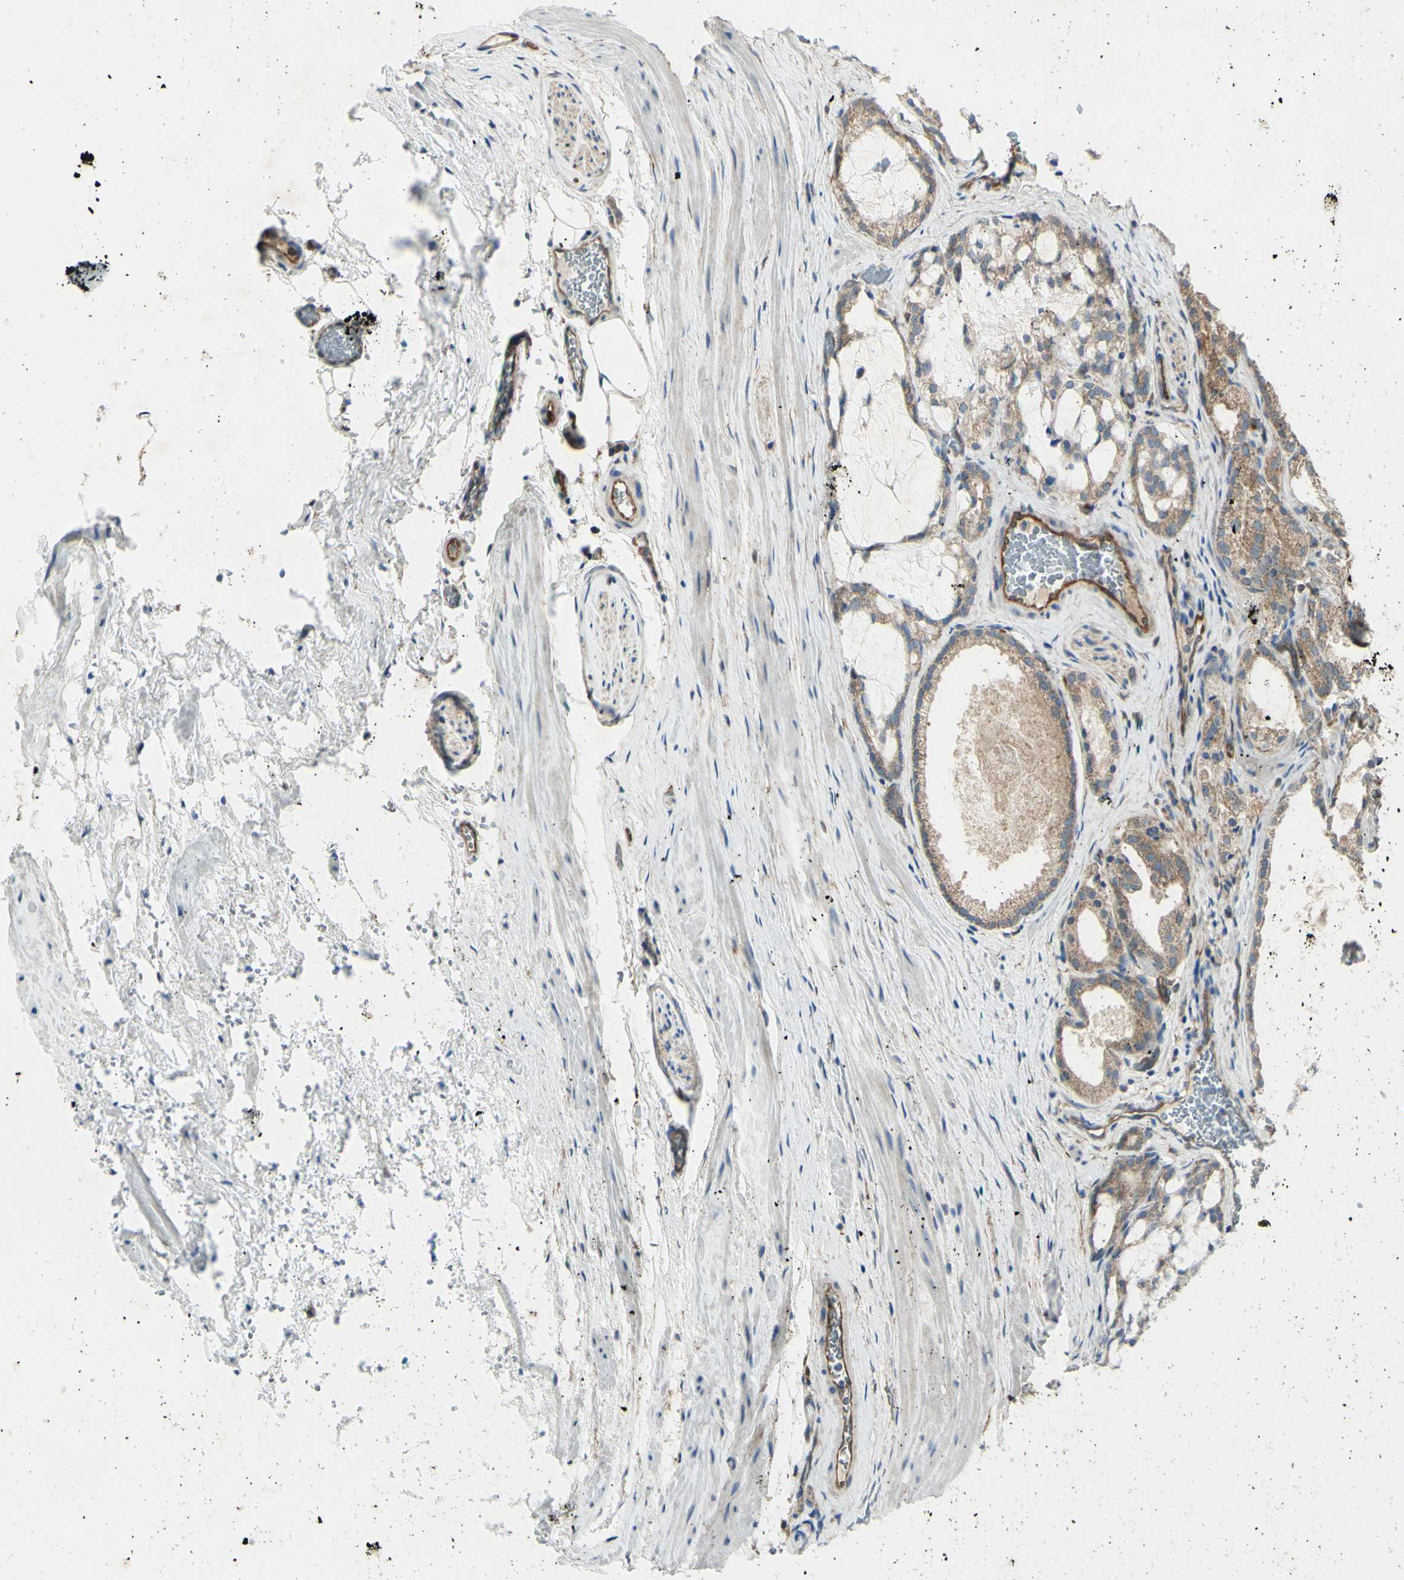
{"staining": {"intensity": "moderate", "quantity": ">75%", "location": "cytoplasmic/membranous"}, "tissue": "prostate cancer", "cell_type": "Tumor cells", "image_type": "cancer", "snomed": [{"axis": "morphology", "description": "Adenocarcinoma, Low grade"}, {"axis": "topography", "description": "Prostate"}], "caption": "This photomicrograph shows prostate low-grade adenocarcinoma stained with immunohistochemistry (IHC) to label a protein in brown. The cytoplasmic/membranous of tumor cells show moderate positivity for the protein. Nuclei are counter-stained blue.", "gene": "IGSF9B", "patient": {"sex": "male", "age": 59}}